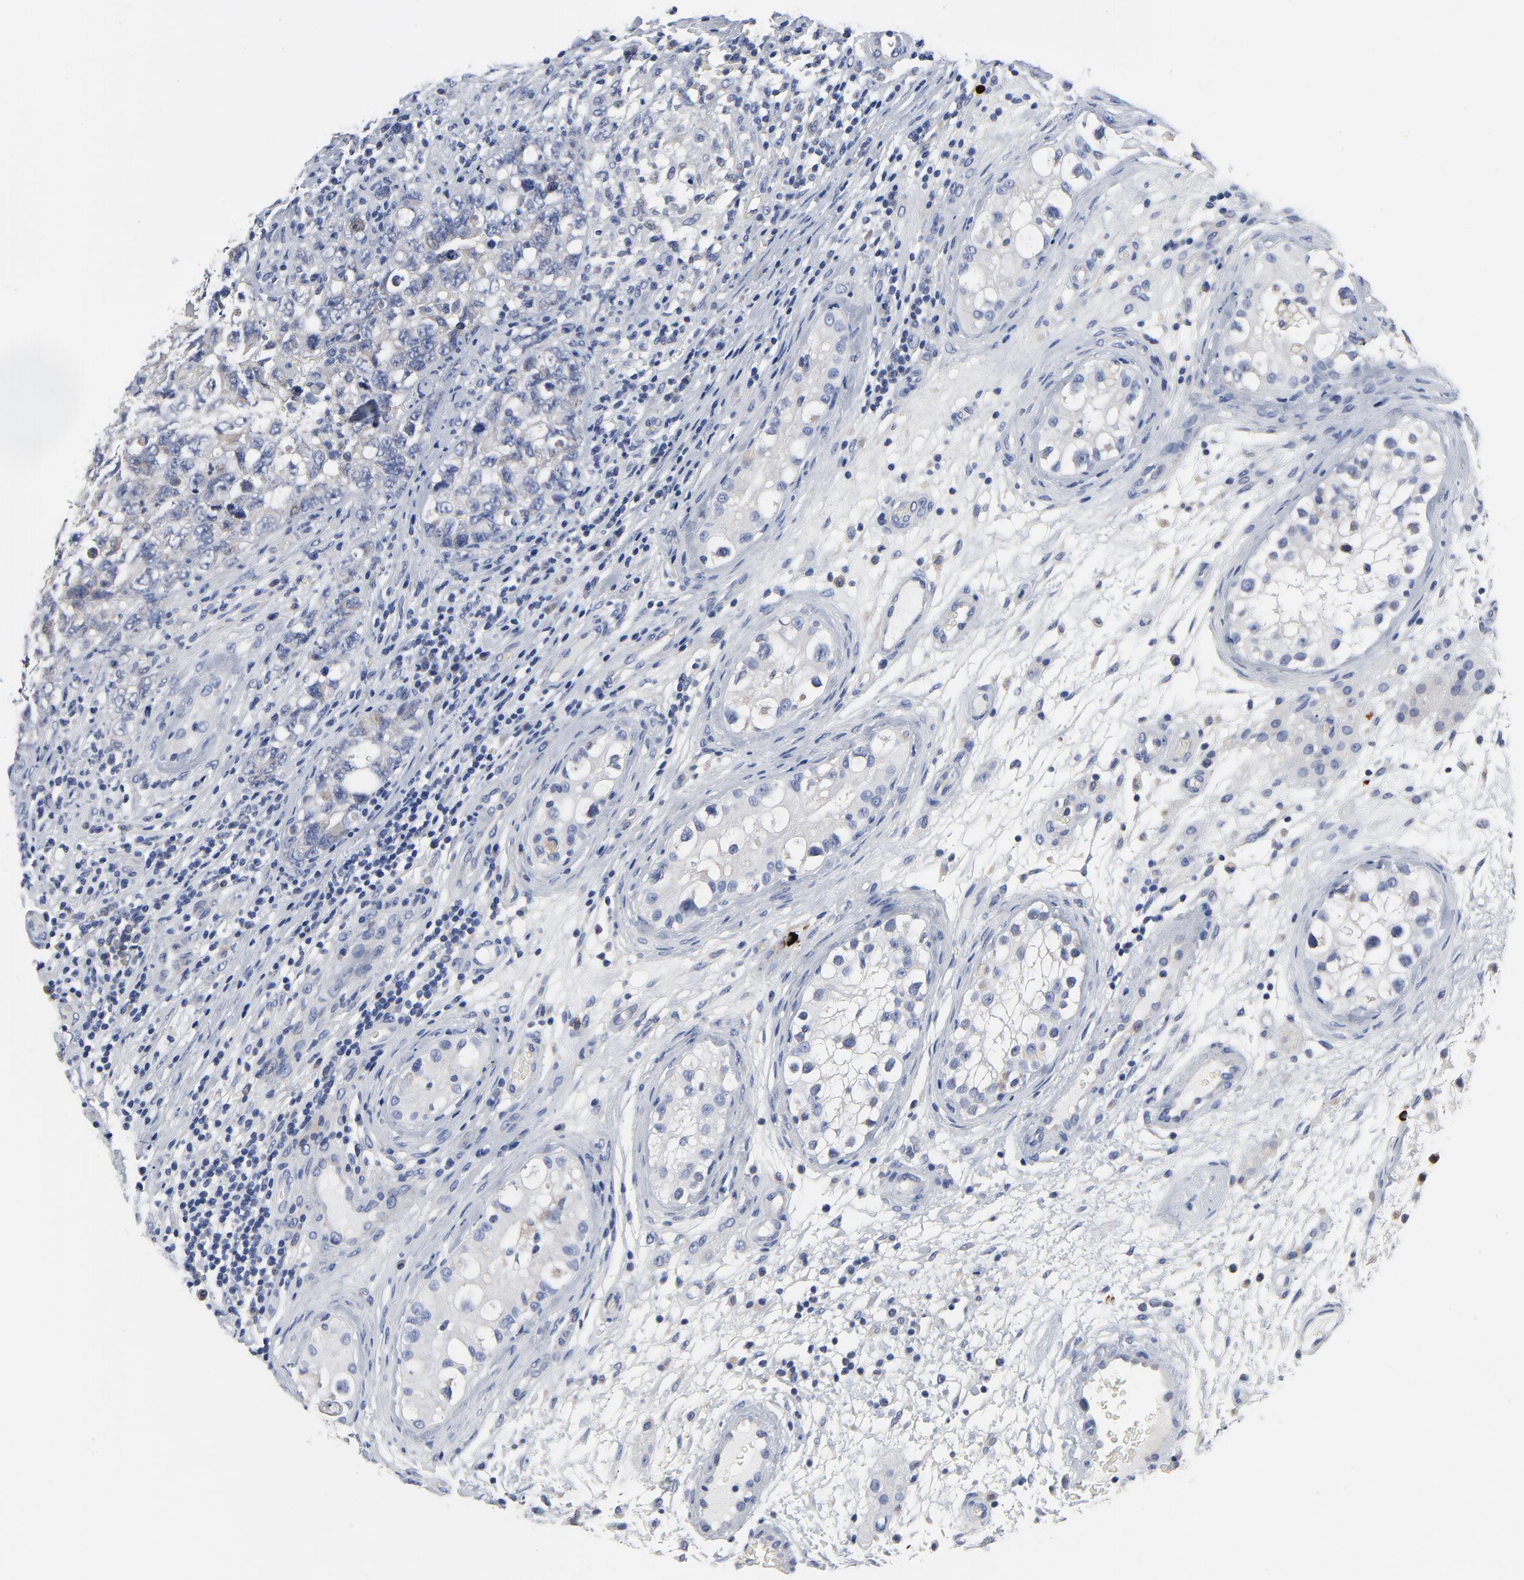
{"staining": {"intensity": "negative", "quantity": "none", "location": "none"}, "tissue": "testis cancer", "cell_type": "Tumor cells", "image_type": "cancer", "snomed": [{"axis": "morphology", "description": "Carcinoma, Embryonal, NOS"}, {"axis": "topography", "description": "Testis"}], "caption": "Testis cancer was stained to show a protein in brown. There is no significant positivity in tumor cells.", "gene": "FBXL5", "patient": {"sex": "male", "age": 31}}